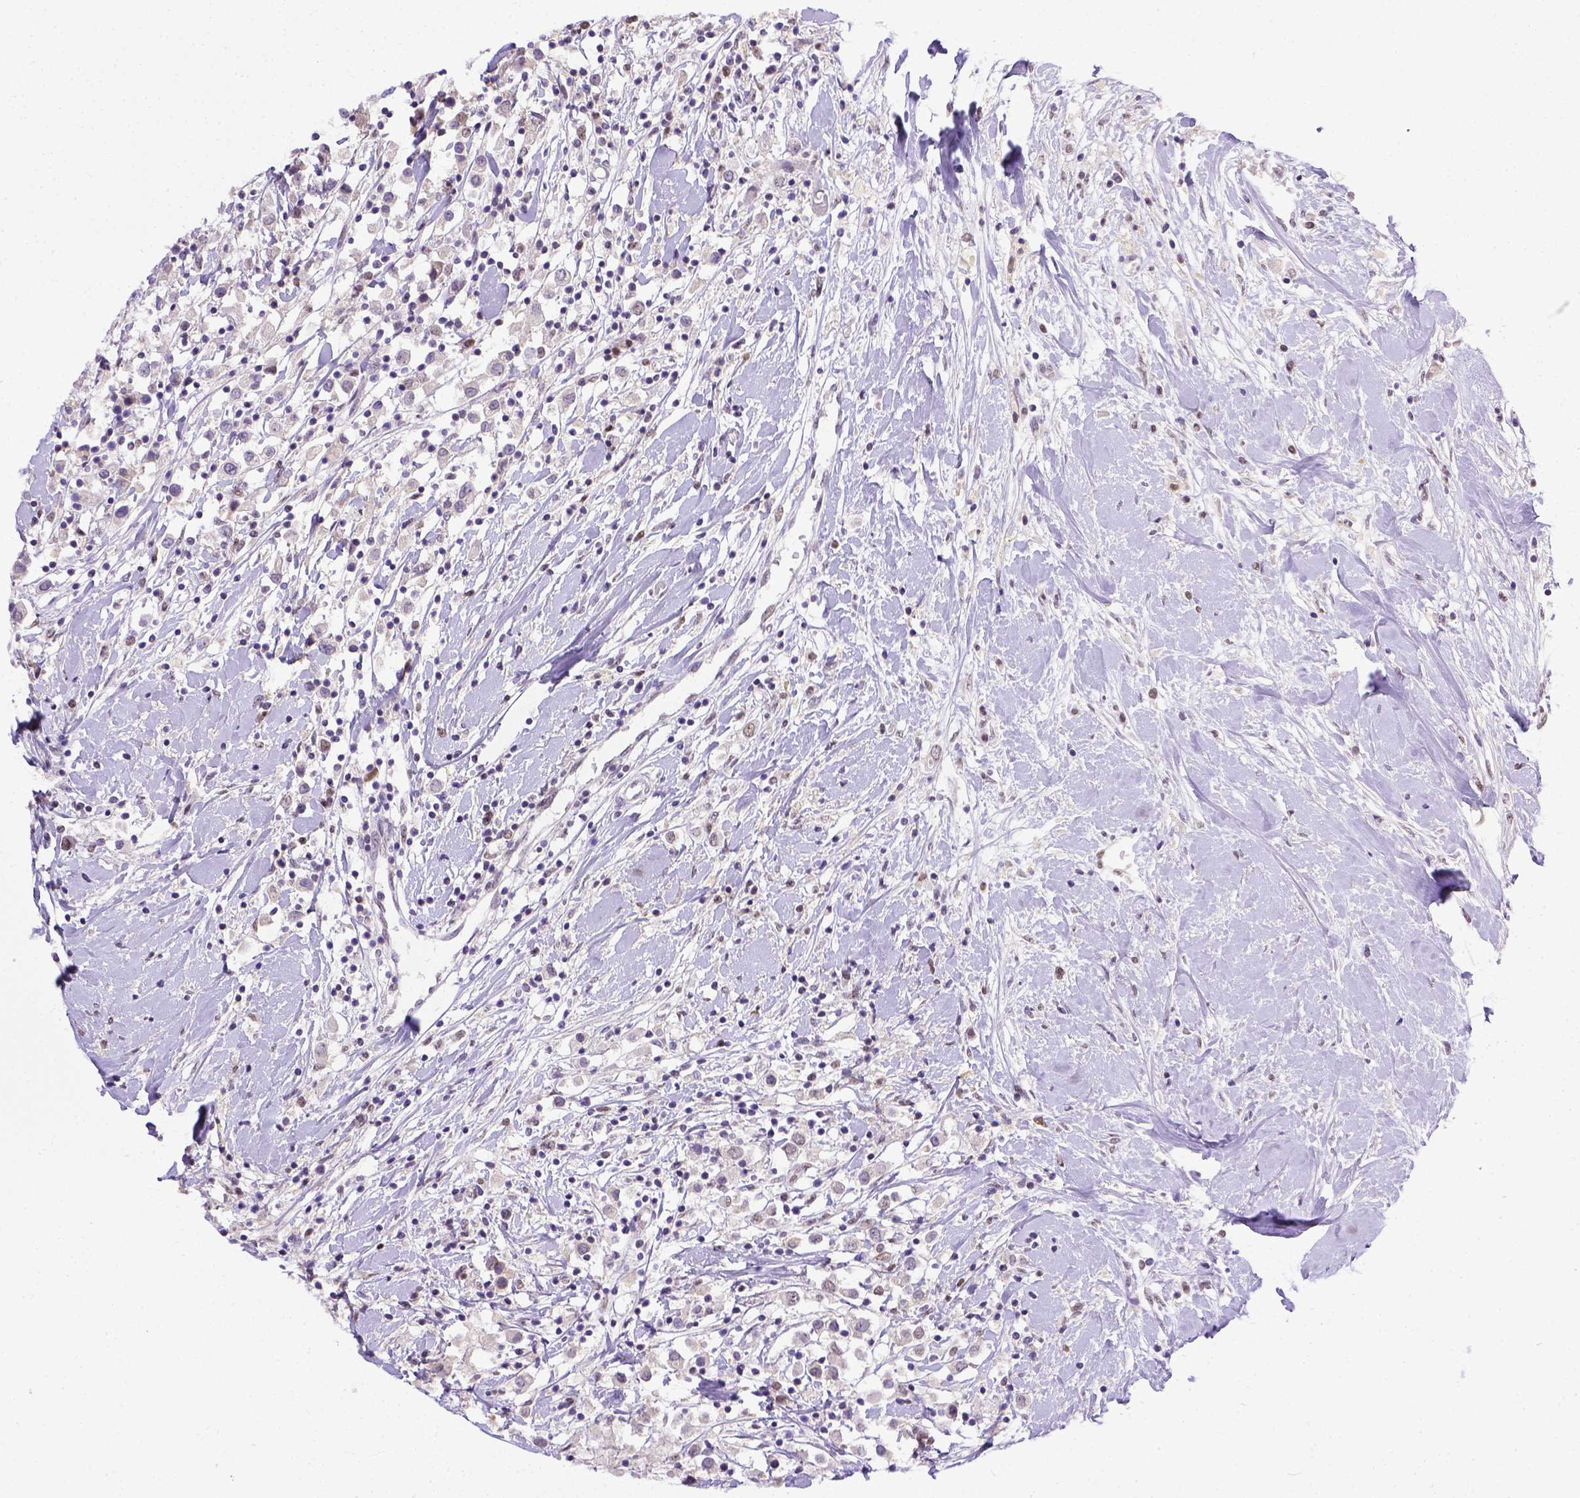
{"staining": {"intensity": "weak", "quantity": ">75%", "location": "nuclear"}, "tissue": "breast cancer", "cell_type": "Tumor cells", "image_type": "cancer", "snomed": [{"axis": "morphology", "description": "Duct carcinoma"}, {"axis": "topography", "description": "Breast"}], "caption": "An image of human infiltrating ductal carcinoma (breast) stained for a protein shows weak nuclear brown staining in tumor cells.", "gene": "ERCC1", "patient": {"sex": "female", "age": 61}}